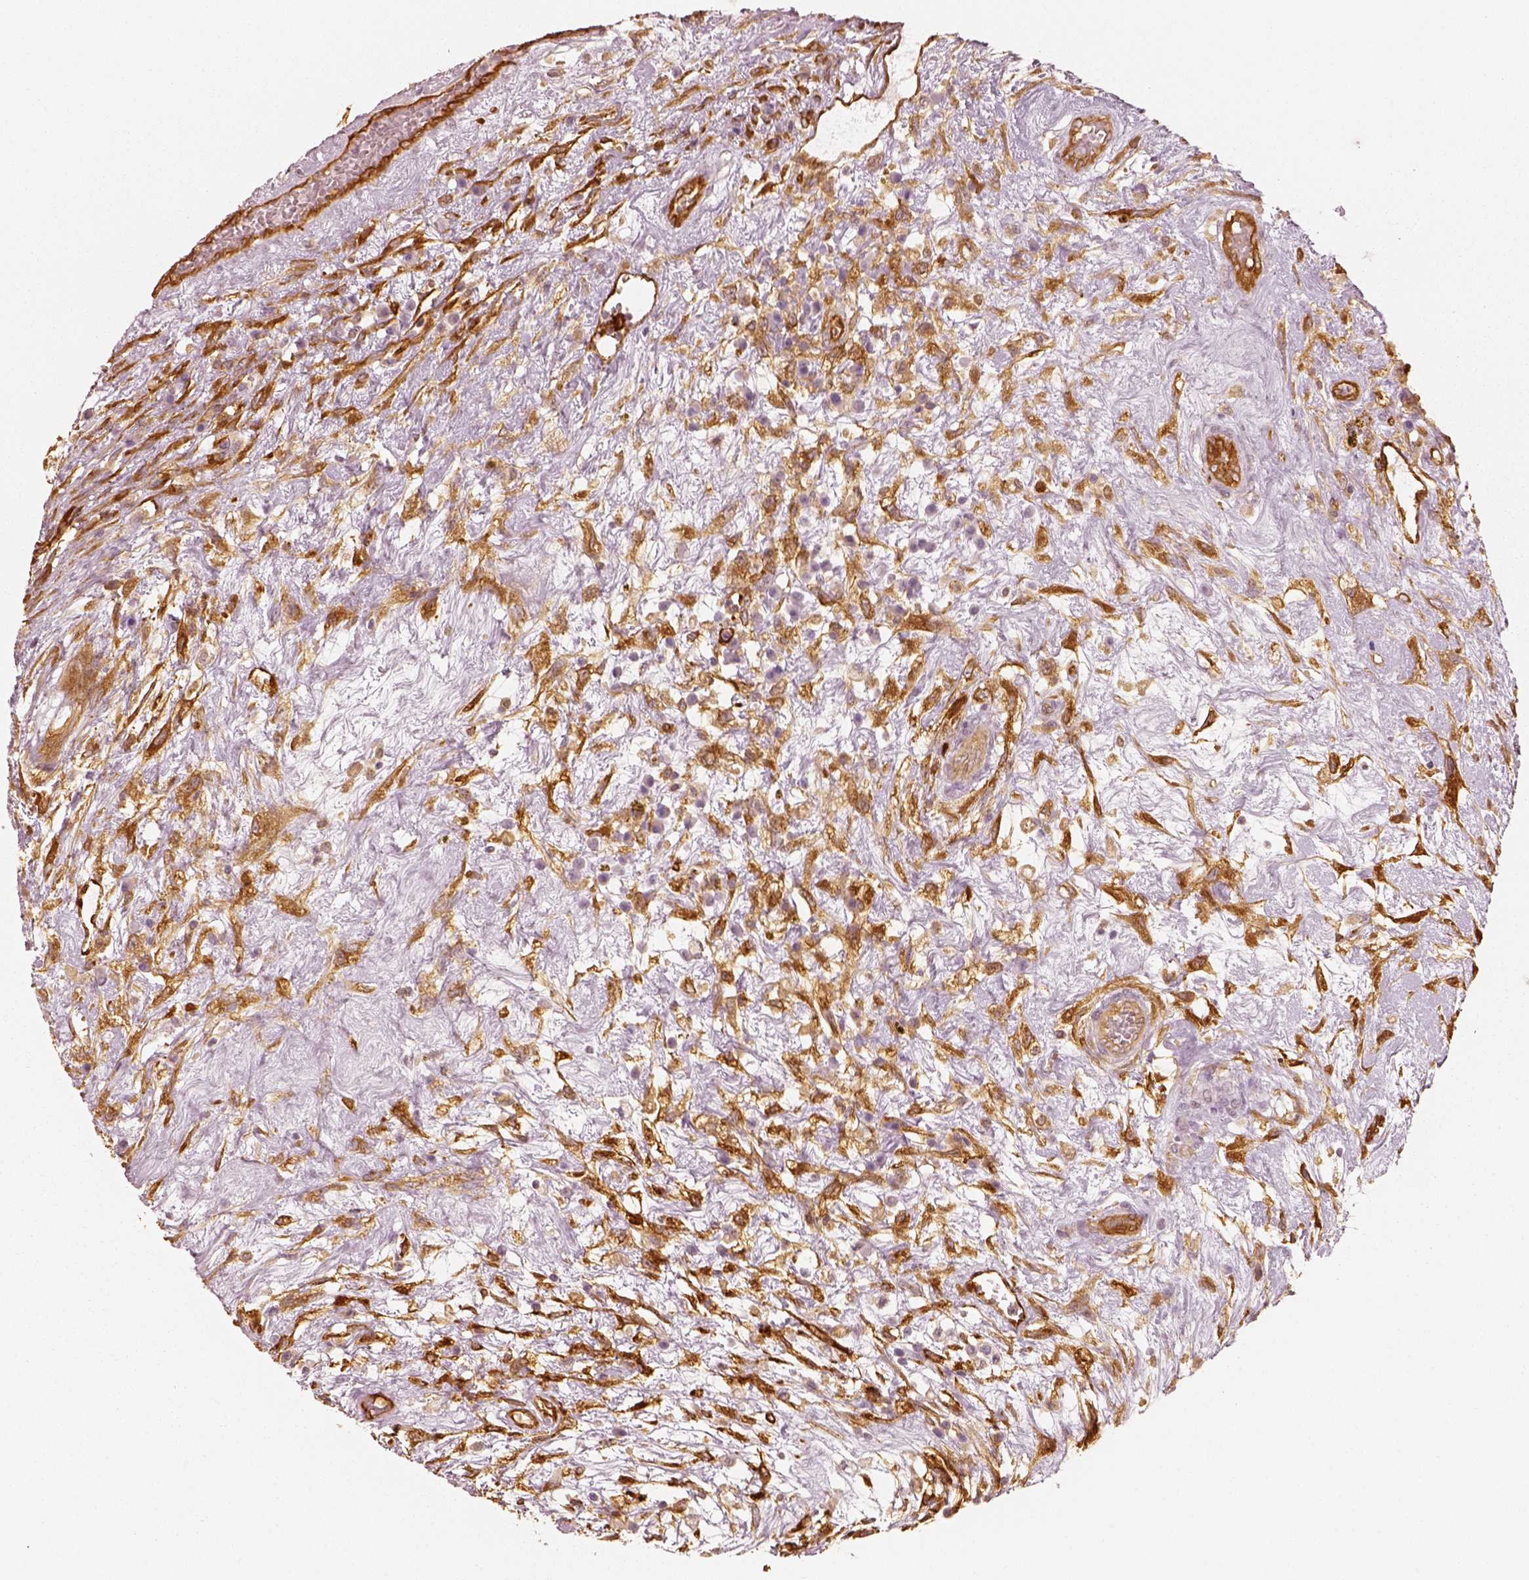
{"staining": {"intensity": "strong", "quantity": ">75%", "location": "cytoplasmic/membranous"}, "tissue": "testis cancer", "cell_type": "Tumor cells", "image_type": "cancer", "snomed": [{"axis": "morphology", "description": "Normal tissue, NOS"}, {"axis": "morphology", "description": "Carcinoma, Embryonal, NOS"}, {"axis": "topography", "description": "Testis"}], "caption": "This micrograph shows immunohistochemistry (IHC) staining of human testis embryonal carcinoma, with high strong cytoplasmic/membranous expression in about >75% of tumor cells.", "gene": "FSCN1", "patient": {"sex": "male", "age": 32}}